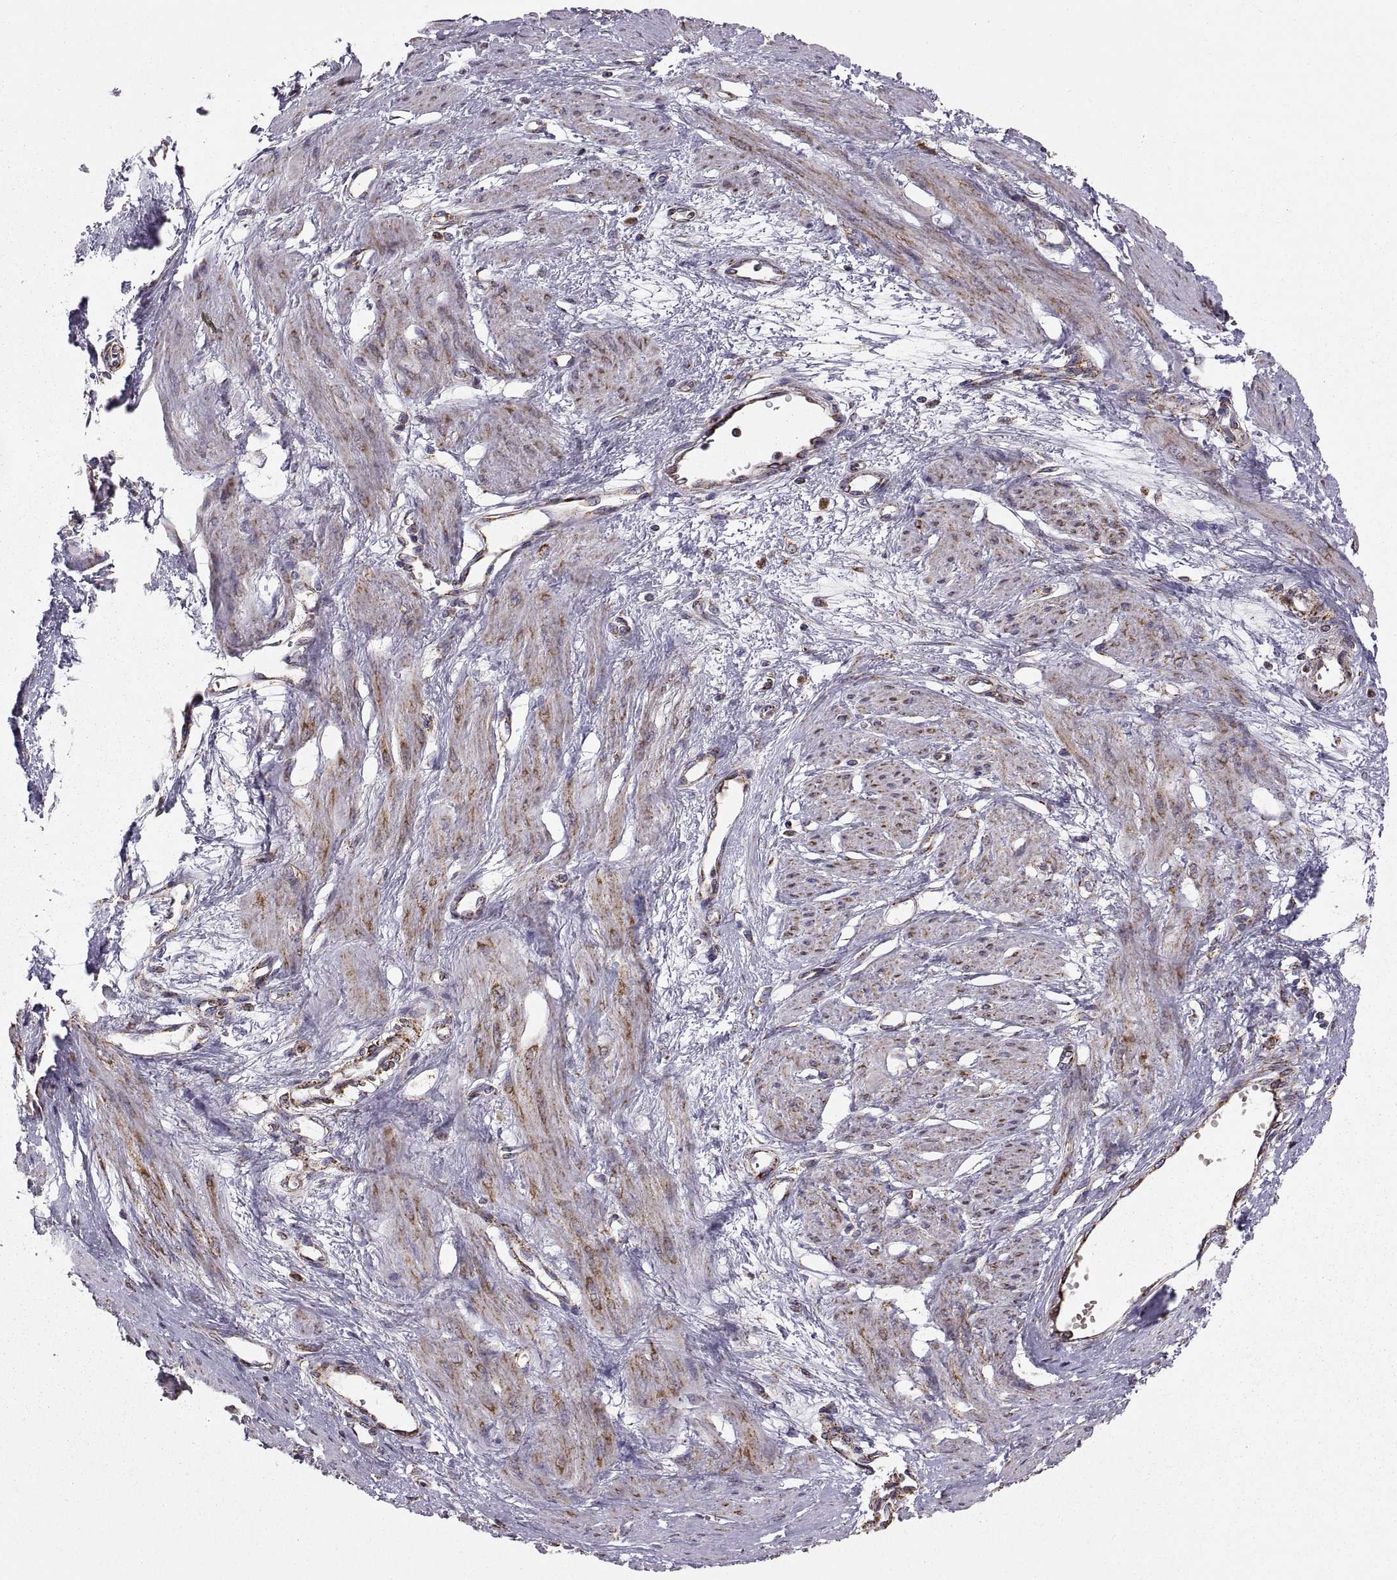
{"staining": {"intensity": "strong", "quantity": "25%-75%", "location": "cytoplasmic/membranous"}, "tissue": "smooth muscle", "cell_type": "Smooth muscle cells", "image_type": "normal", "snomed": [{"axis": "morphology", "description": "Normal tissue, NOS"}, {"axis": "topography", "description": "Smooth muscle"}, {"axis": "topography", "description": "Uterus"}], "caption": "Immunohistochemical staining of benign smooth muscle shows high levels of strong cytoplasmic/membranous expression in about 25%-75% of smooth muscle cells. (DAB IHC with brightfield microscopy, high magnification).", "gene": "ARSD", "patient": {"sex": "female", "age": 39}}